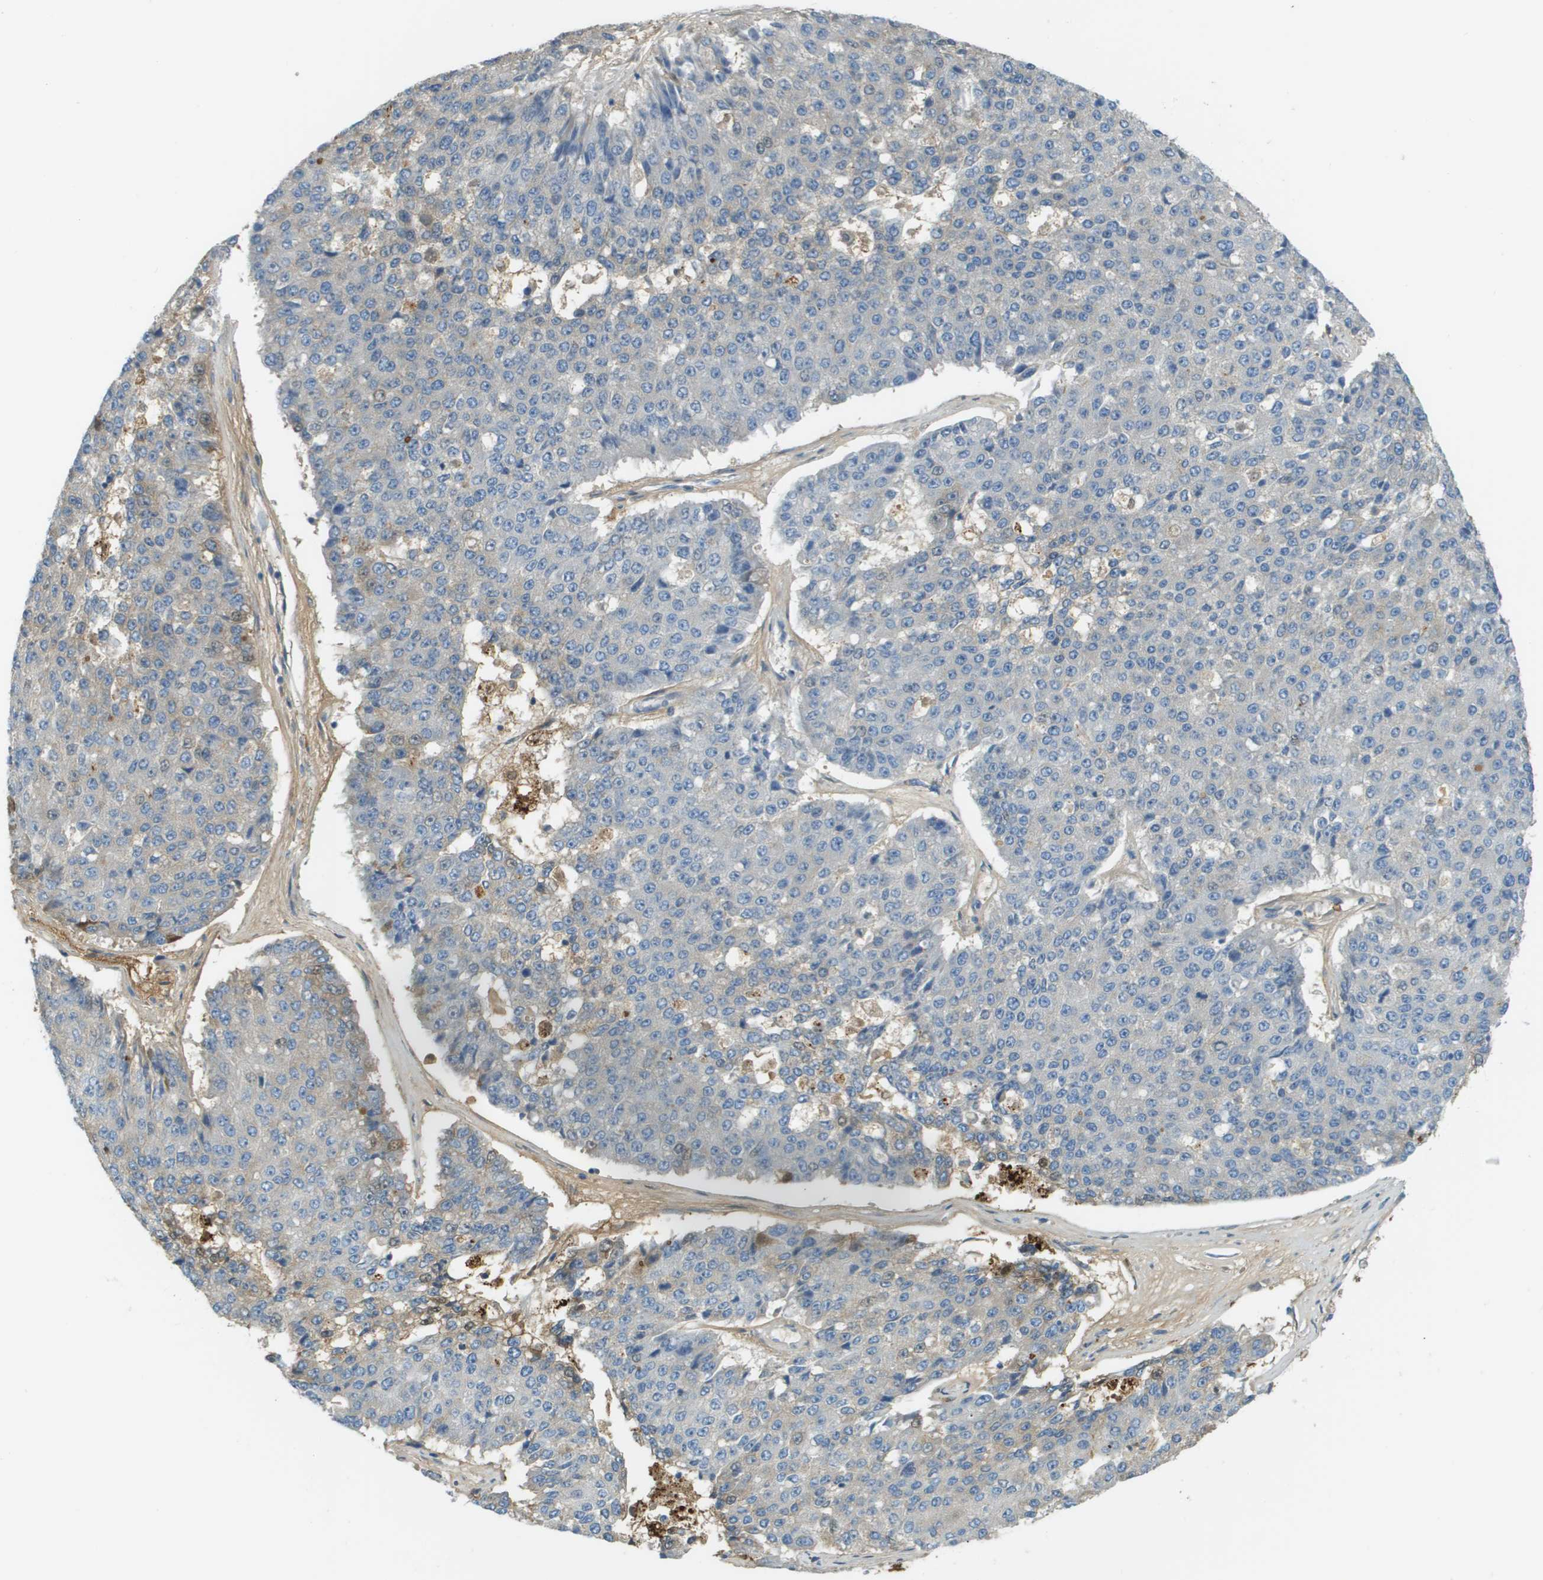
{"staining": {"intensity": "negative", "quantity": "none", "location": "none"}, "tissue": "pancreatic cancer", "cell_type": "Tumor cells", "image_type": "cancer", "snomed": [{"axis": "morphology", "description": "Adenocarcinoma, NOS"}, {"axis": "topography", "description": "Pancreas"}], "caption": "Pancreatic adenocarcinoma stained for a protein using immunohistochemistry (IHC) demonstrates no staining tumor cells.", "gene": "DCN", "patient": {"sex": "male", "age": 50}}